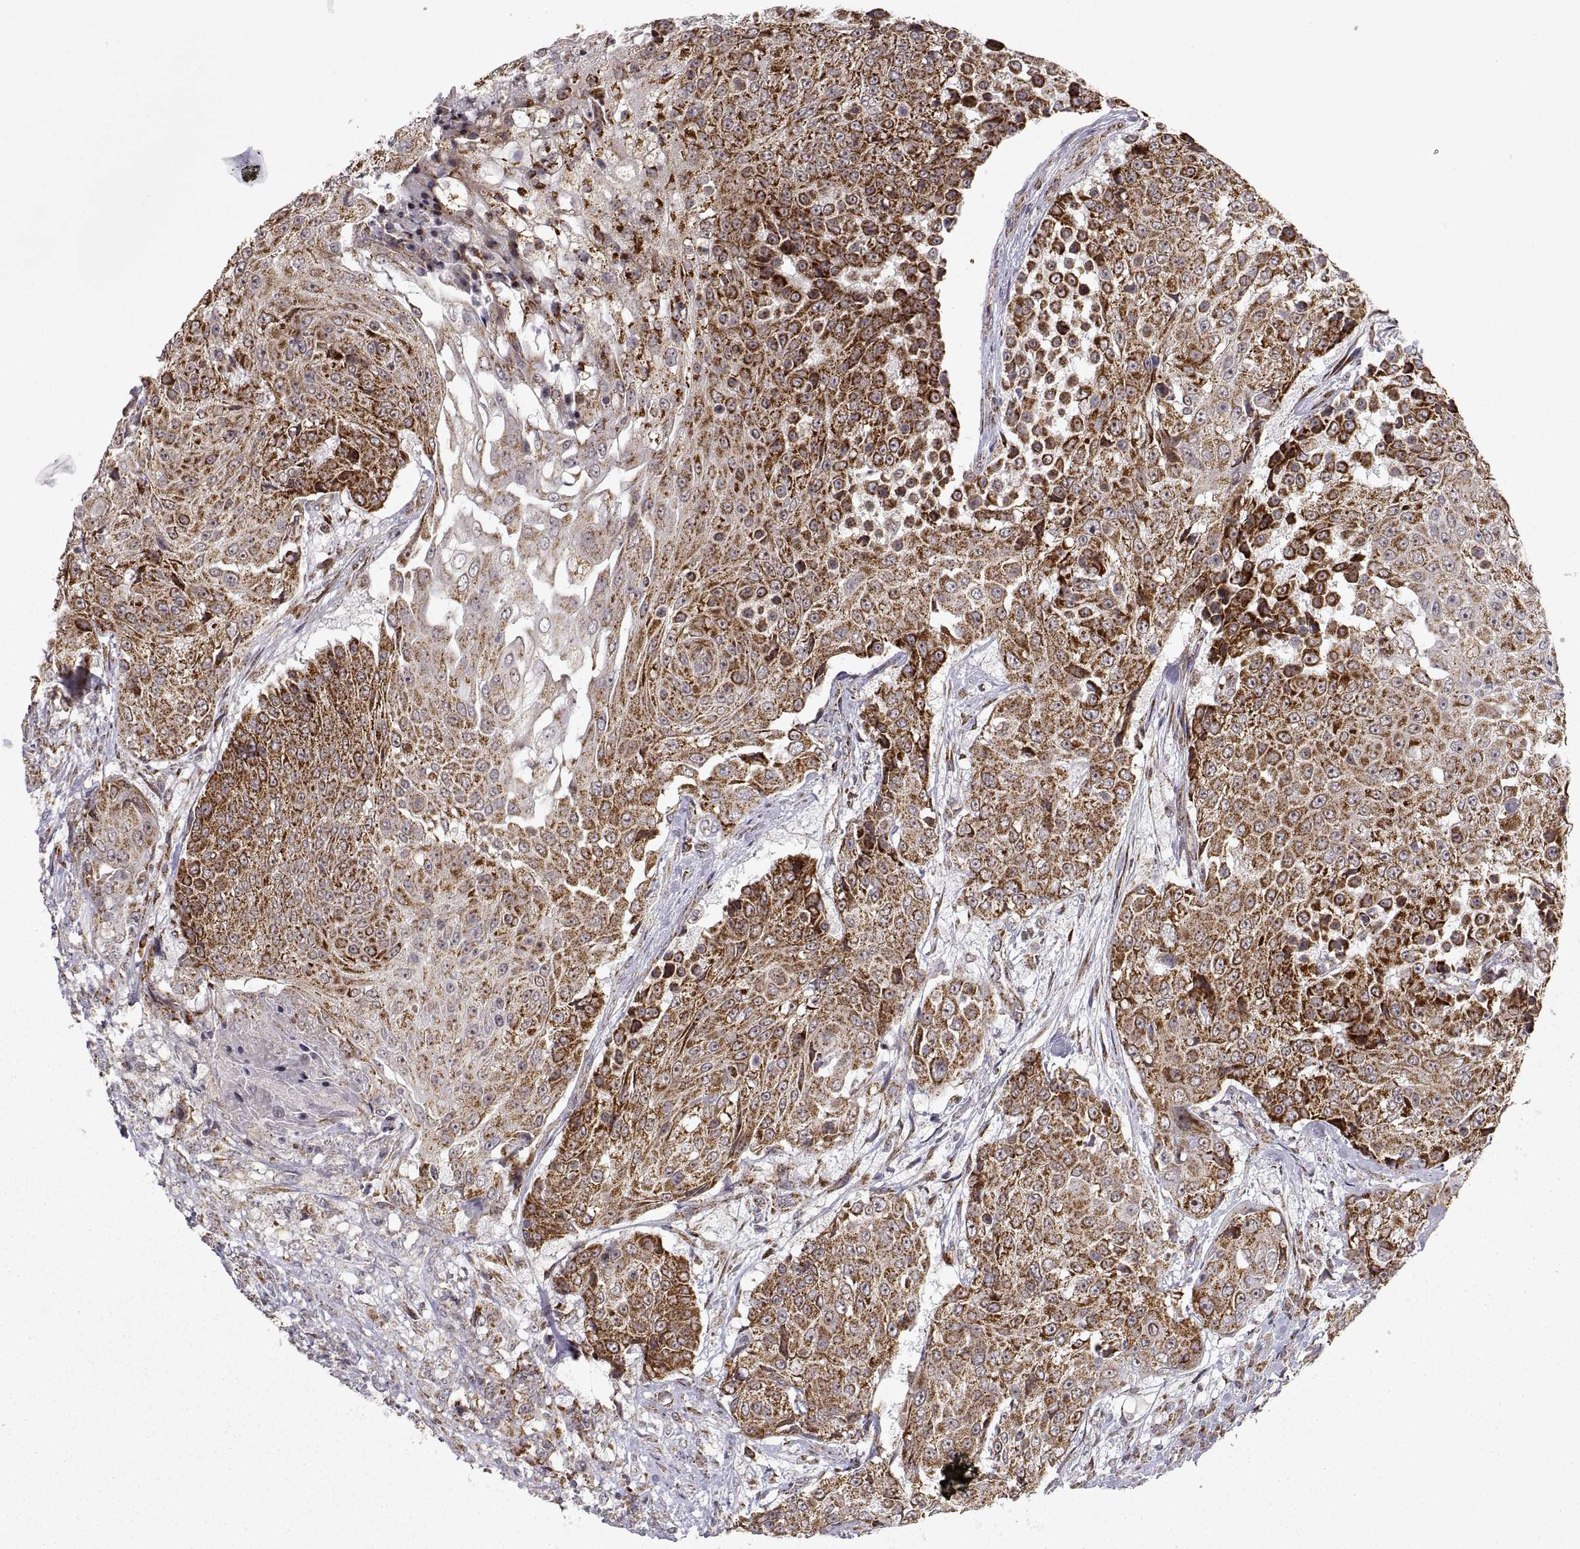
{"staining": {"intensity": "strong", "quantity": ">75%", "location": "cytoplasmic/membranous"}, "tissue": "urothelial cancer", "cell_type": "Tumor cells", "image_type": "cancer", "snomed": [{"axis": "morphology", "description": "Urothelial carcinoma, High grade"}, {"axis": "topography", "description": "Urinary bladder"}], "caption": "Immunohistochemical staining of high-grade urothelial carcinoma reveals high levels of strong cytoplasmic/membranous staining in about >75% of tumor cells.", "gene": "MANBAL", "patient": {"sex": "female", "age": 63}}